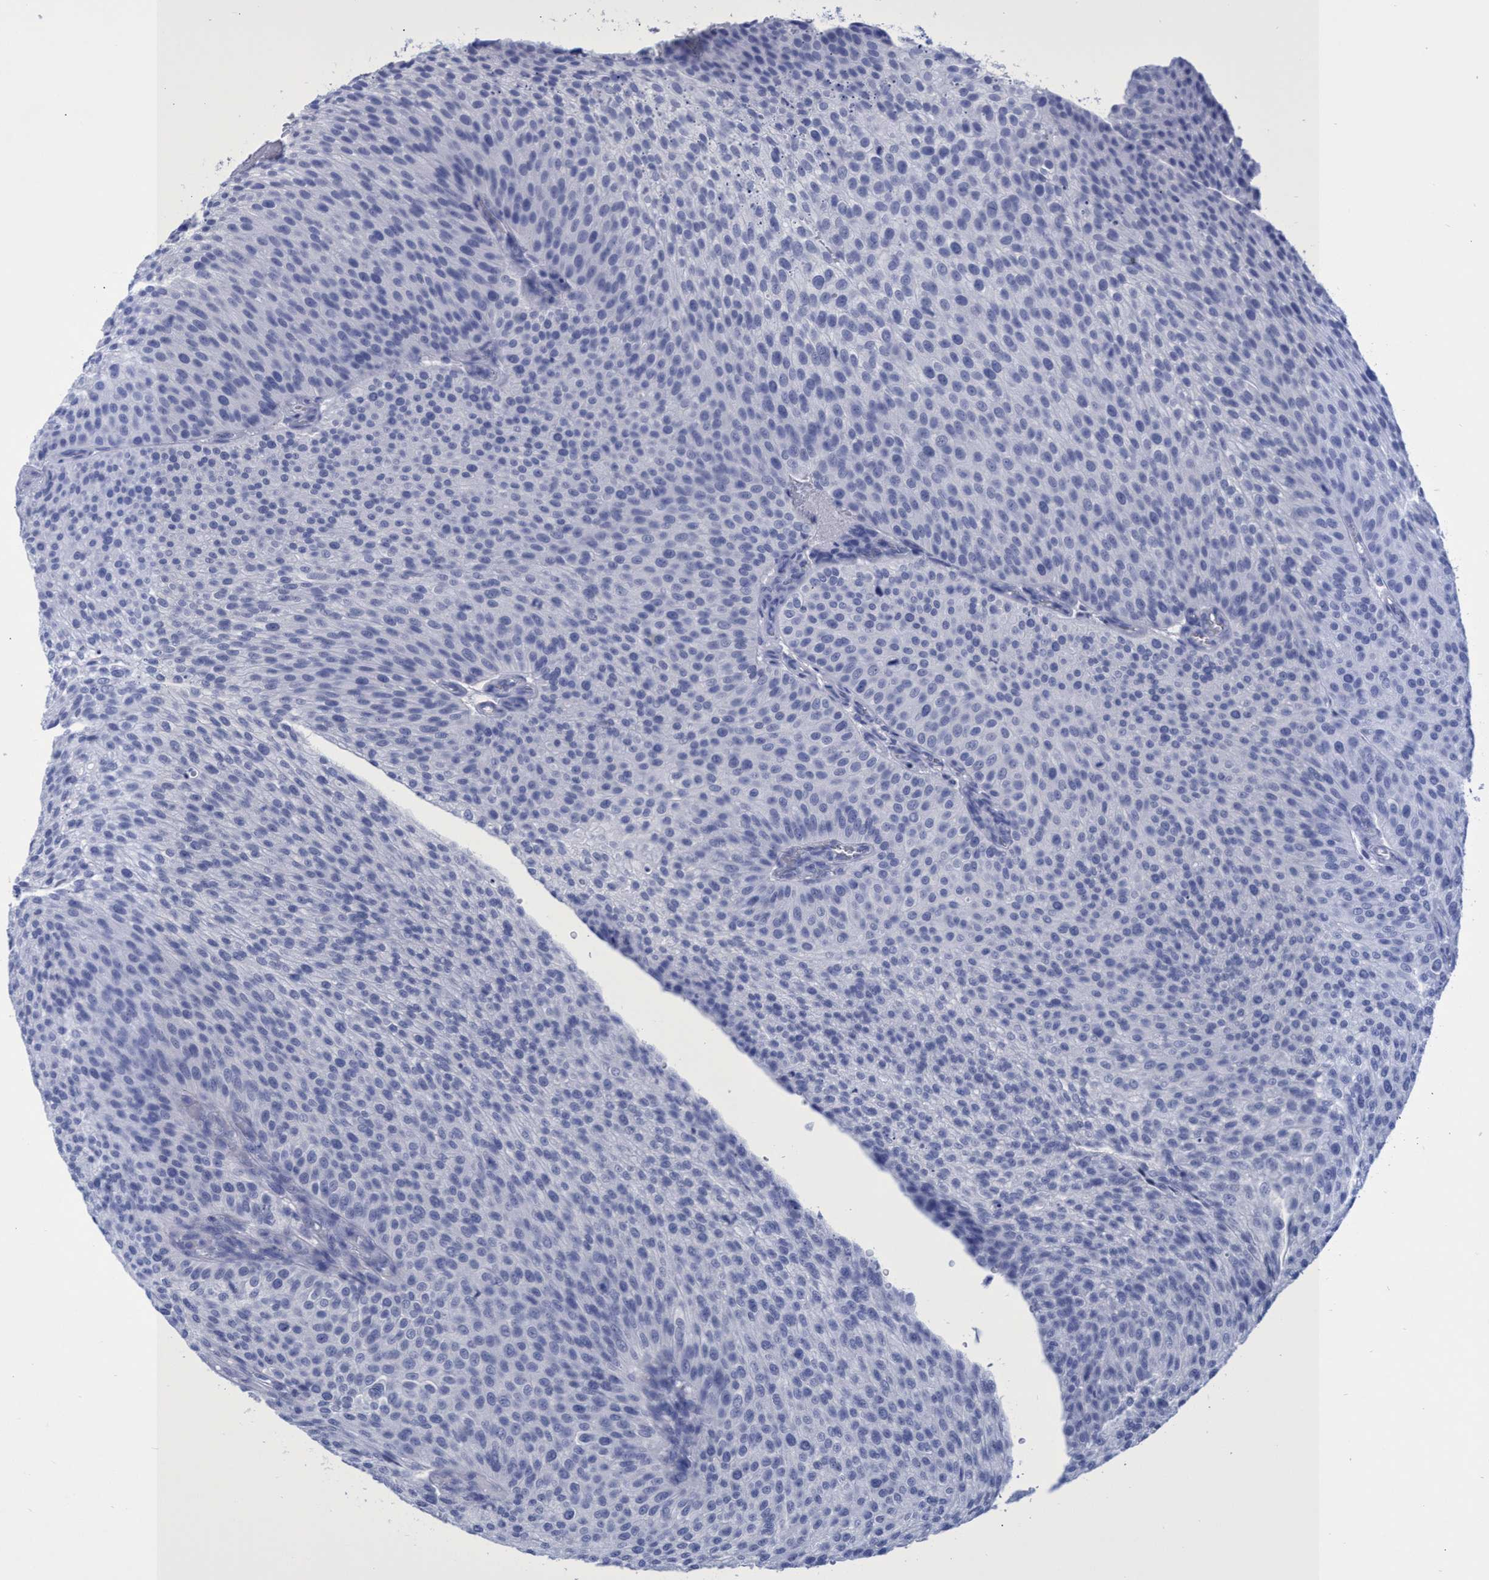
{"staining": {"intensity": "negative", "quantity": "none", "location": "none"}, "tissue": "urothelial cancer", "cell_type": "Tumor cells", "image_type": "cancer", "snomed": [{"axis": "morphology", "description": "Urothelial carcinoma, Low grade"}, {"axis": "topography", "description": "Smooth muscle"}, {"axis": "topography", "description": "Urinary bladder"}], "caption": "Urothelial cancer was stained to show a protein in brown. There is no significant staining in tumor cells.", "gene": "INSL6", "patient": {"sex": "male", "age": 60}}